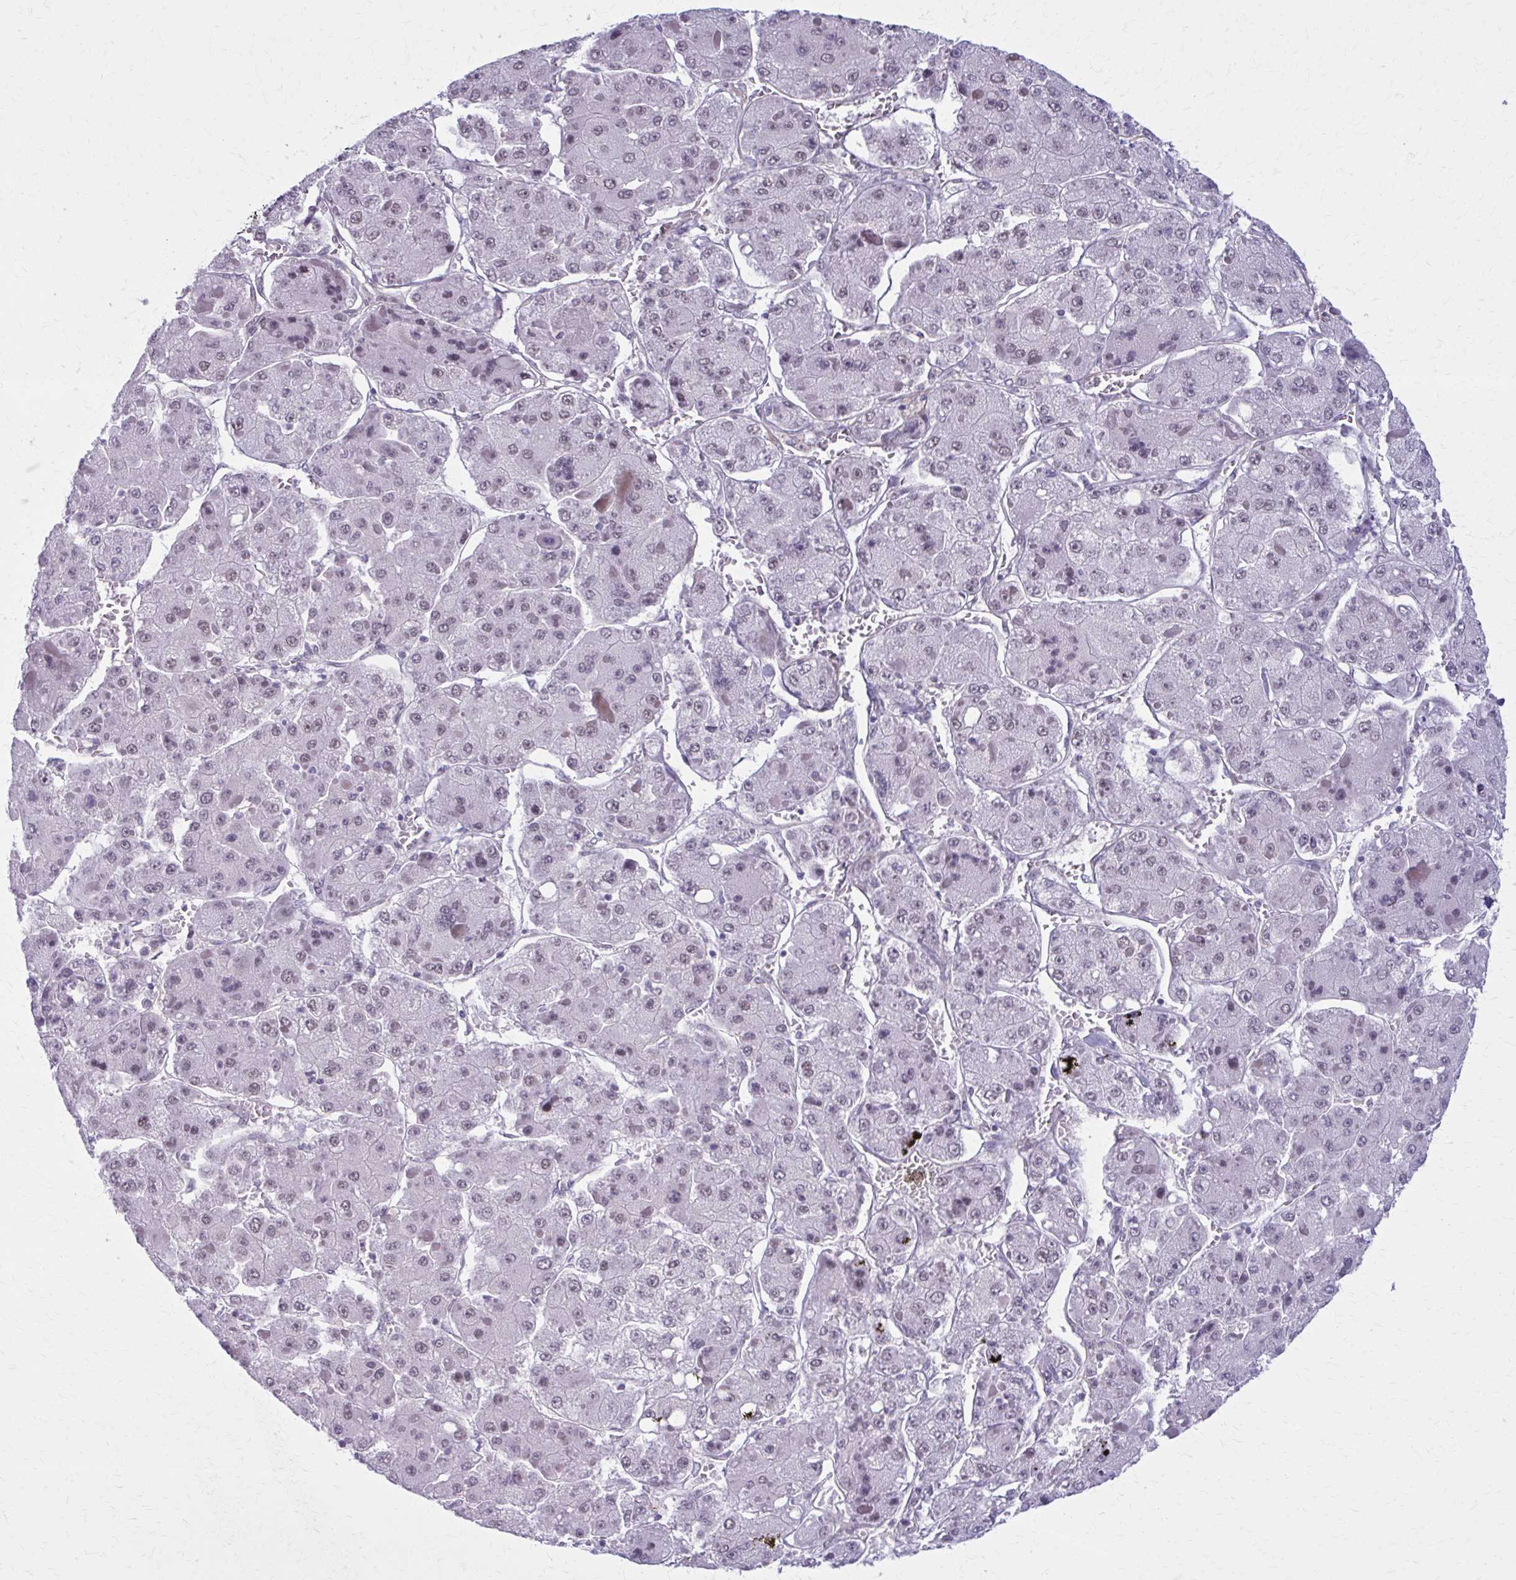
{"staining": {"intensity": "negative", "quantity": "none", "location": "none"}, "tissue": "liver cancer", "cell_type": "Tumor cells", "image_type": "cancer", "snomed": [{"axis": "morphology", "description": "Carcinoma, Hepatocellular, NOS"}, {"axis": "topography", "description": "Liver"}], "caption": "IHC micrograph of neoplastic tissue: human hepatocellular carcinoma (liver) stained with DAB (3,3'-diaminobenzidine) demonstrates no significant protein staining in tumor cells.", "gene": "NUMBL", "patient": {"sex": "female", "age": 73}}